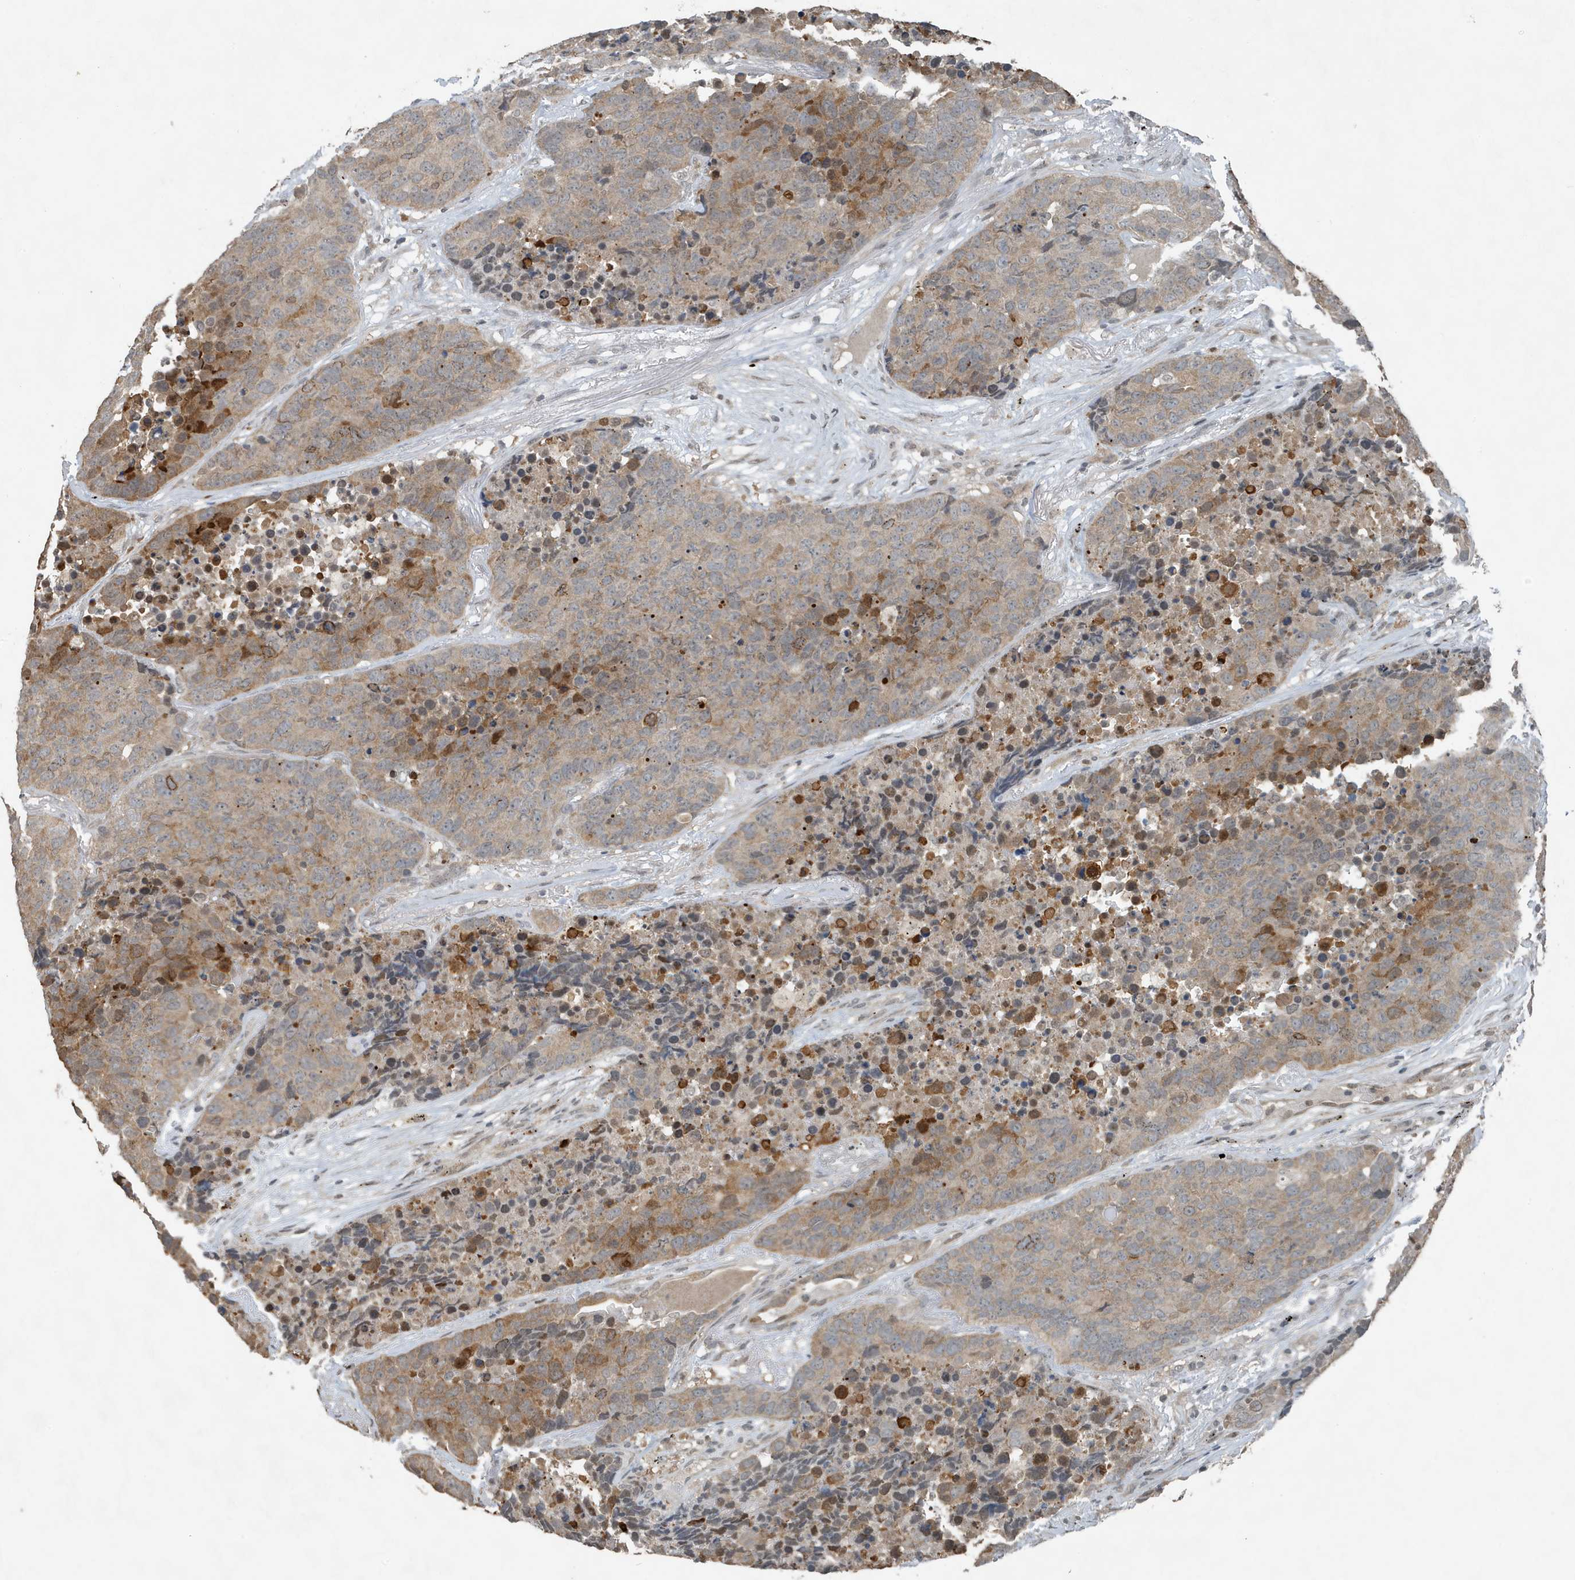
{"staining": {"intensity": "moderate", "quantity": "<25%", "location": "cytoplasmic/membranous"}, "tissue": "carcinoid", "cell_type": "Tumor cells", "image_type": "cancer", "snomed": [{"axis": "morphology", "description": "Carcinoid, malignant, NOS"}, {"axis": "topography", "description": "Lung"}], "caption": "A brown stain labels moderate cytoplasmic/membranous staining of a protein in human carcinoid tumor cells. The staining was performed using DAB (3,3'-diaminobenzidine), with brown indicating positive protein expression. Nuclei are stained blue with hematoxylin.", "gene": "HSPA1A", "patient": {"sex": "male", "age": 60}}